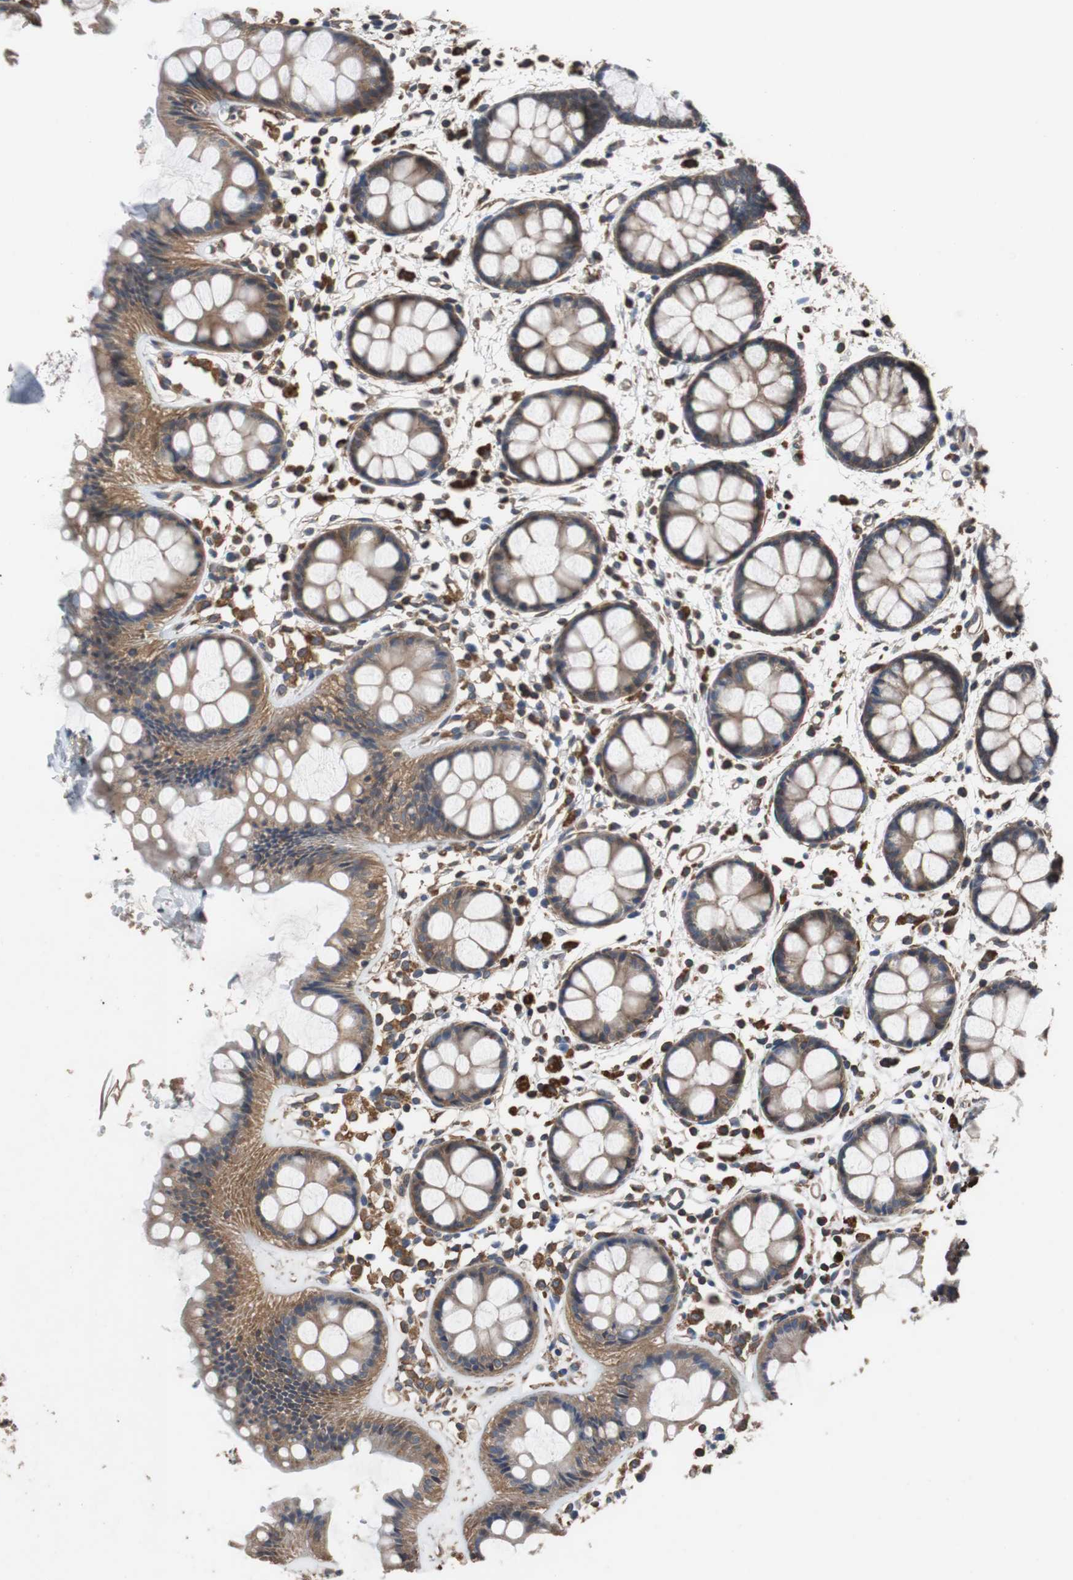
{"staining": {"intensity": "moderate", "quantity": ">75%", "location": "cytoplasmic/membranous"}, "tissue": "rectum", "cell_type": "Glandular cells", "image_type": "normal", "snomed": [{"axis": "morphology", "description": "Normal tissue, NOS"}, {"axis": "topography", "description": "Rectum"}], "caption": "Glandular cells show medium levels of moderate cytoplasmic/membranous expression in approximately >75% of cells in benign human rectum.", "gene": "PITRM1", "patient": {"sex": "female", "age": 66}}